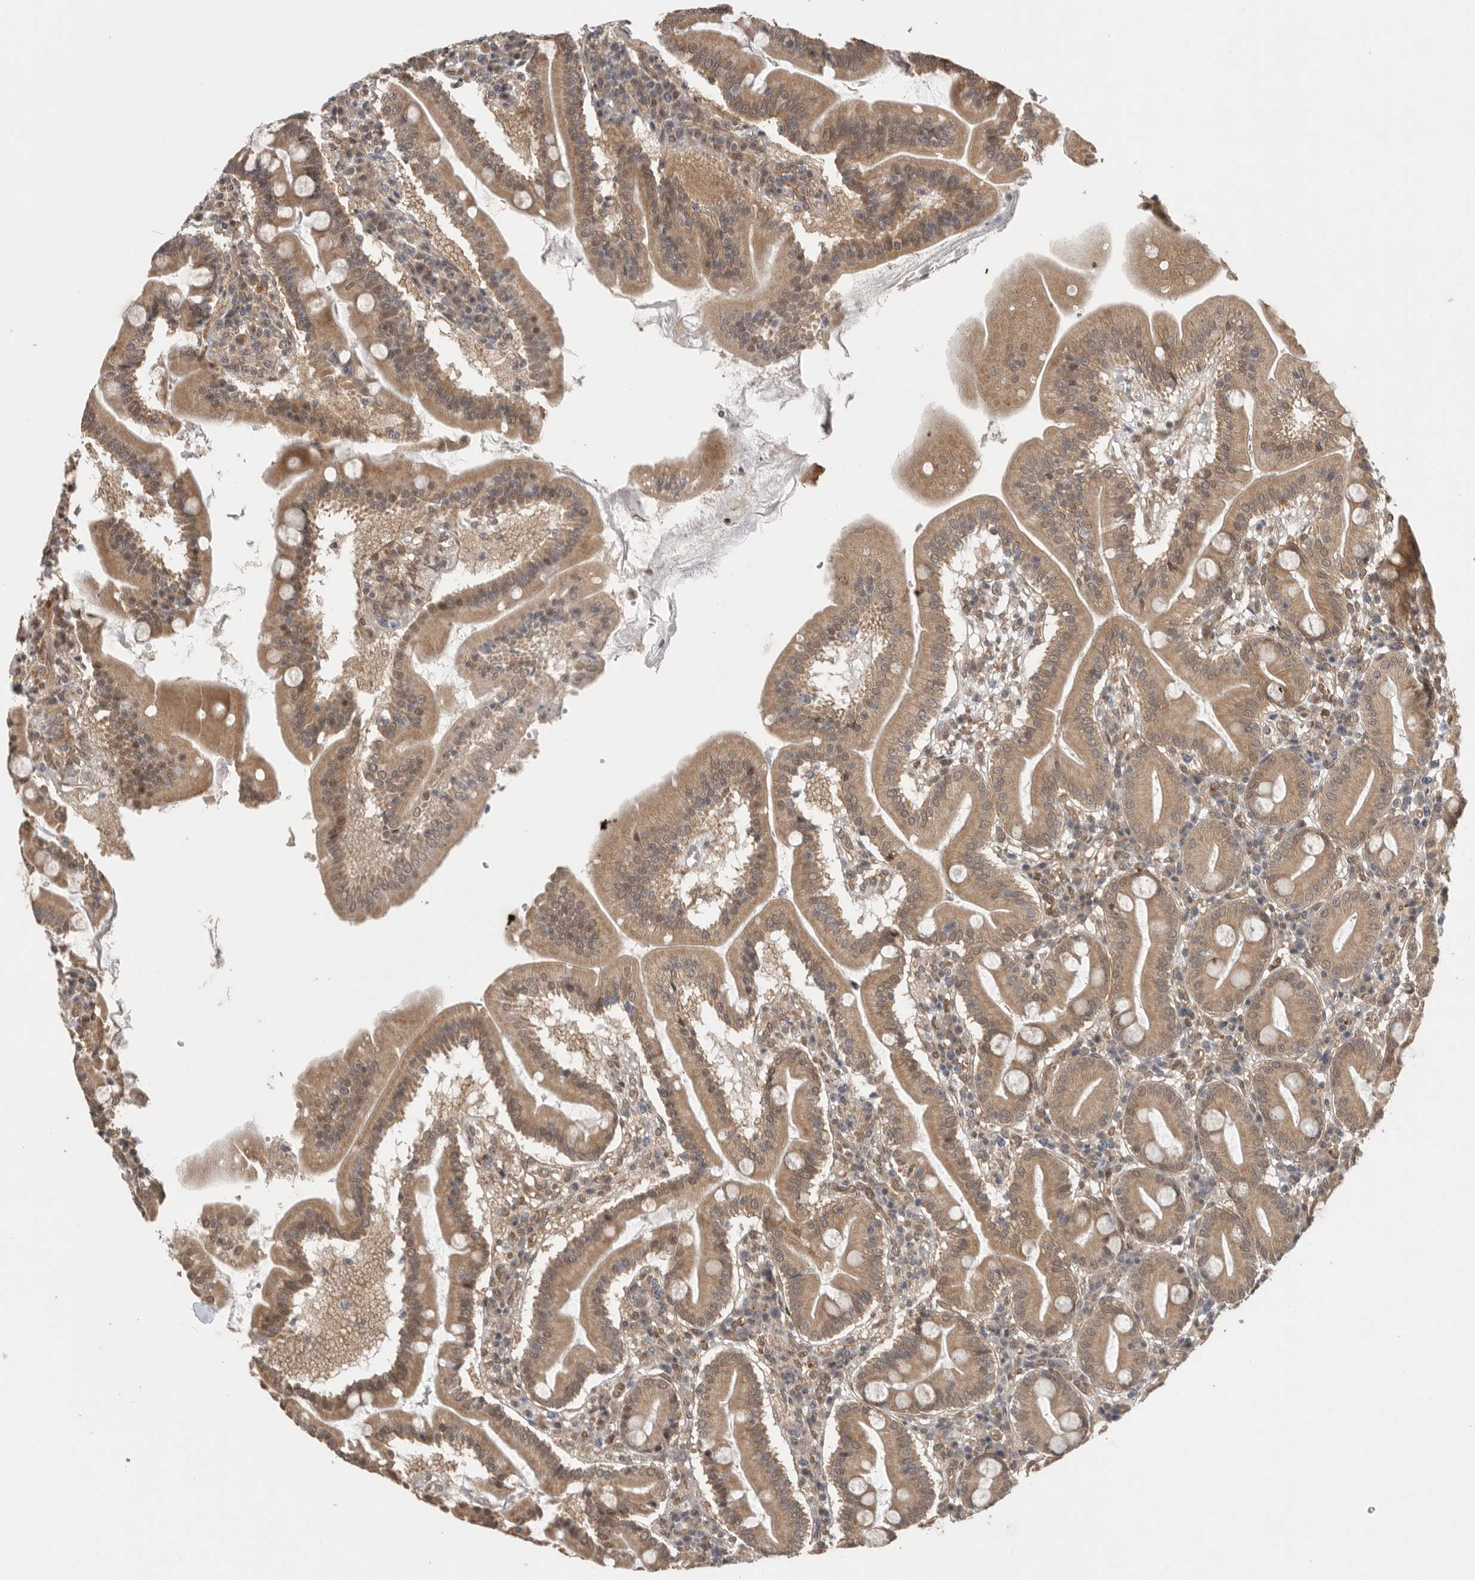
{"staining": {"intensity": "moderate", "quantity": ">75%", "location": "cytoplasmic/membranous"}, "tissue": "duodenum", "cell_type": "Glandular cells", "image_type": "normal", "snomed": [{"axis": "morphology", "description": "Normal tissue, NOS"}, {"axis": "topography", "description": "Duodenum"}], "caption": "Immunohistochemistry (DAB) staining of unremarkable human duodenum shows moderate cytoplasmic/membranous protein staining in approximately >75% of glandular cells.", "gene": "VPS50", "patient": {"sex": "male", "age": 50}}